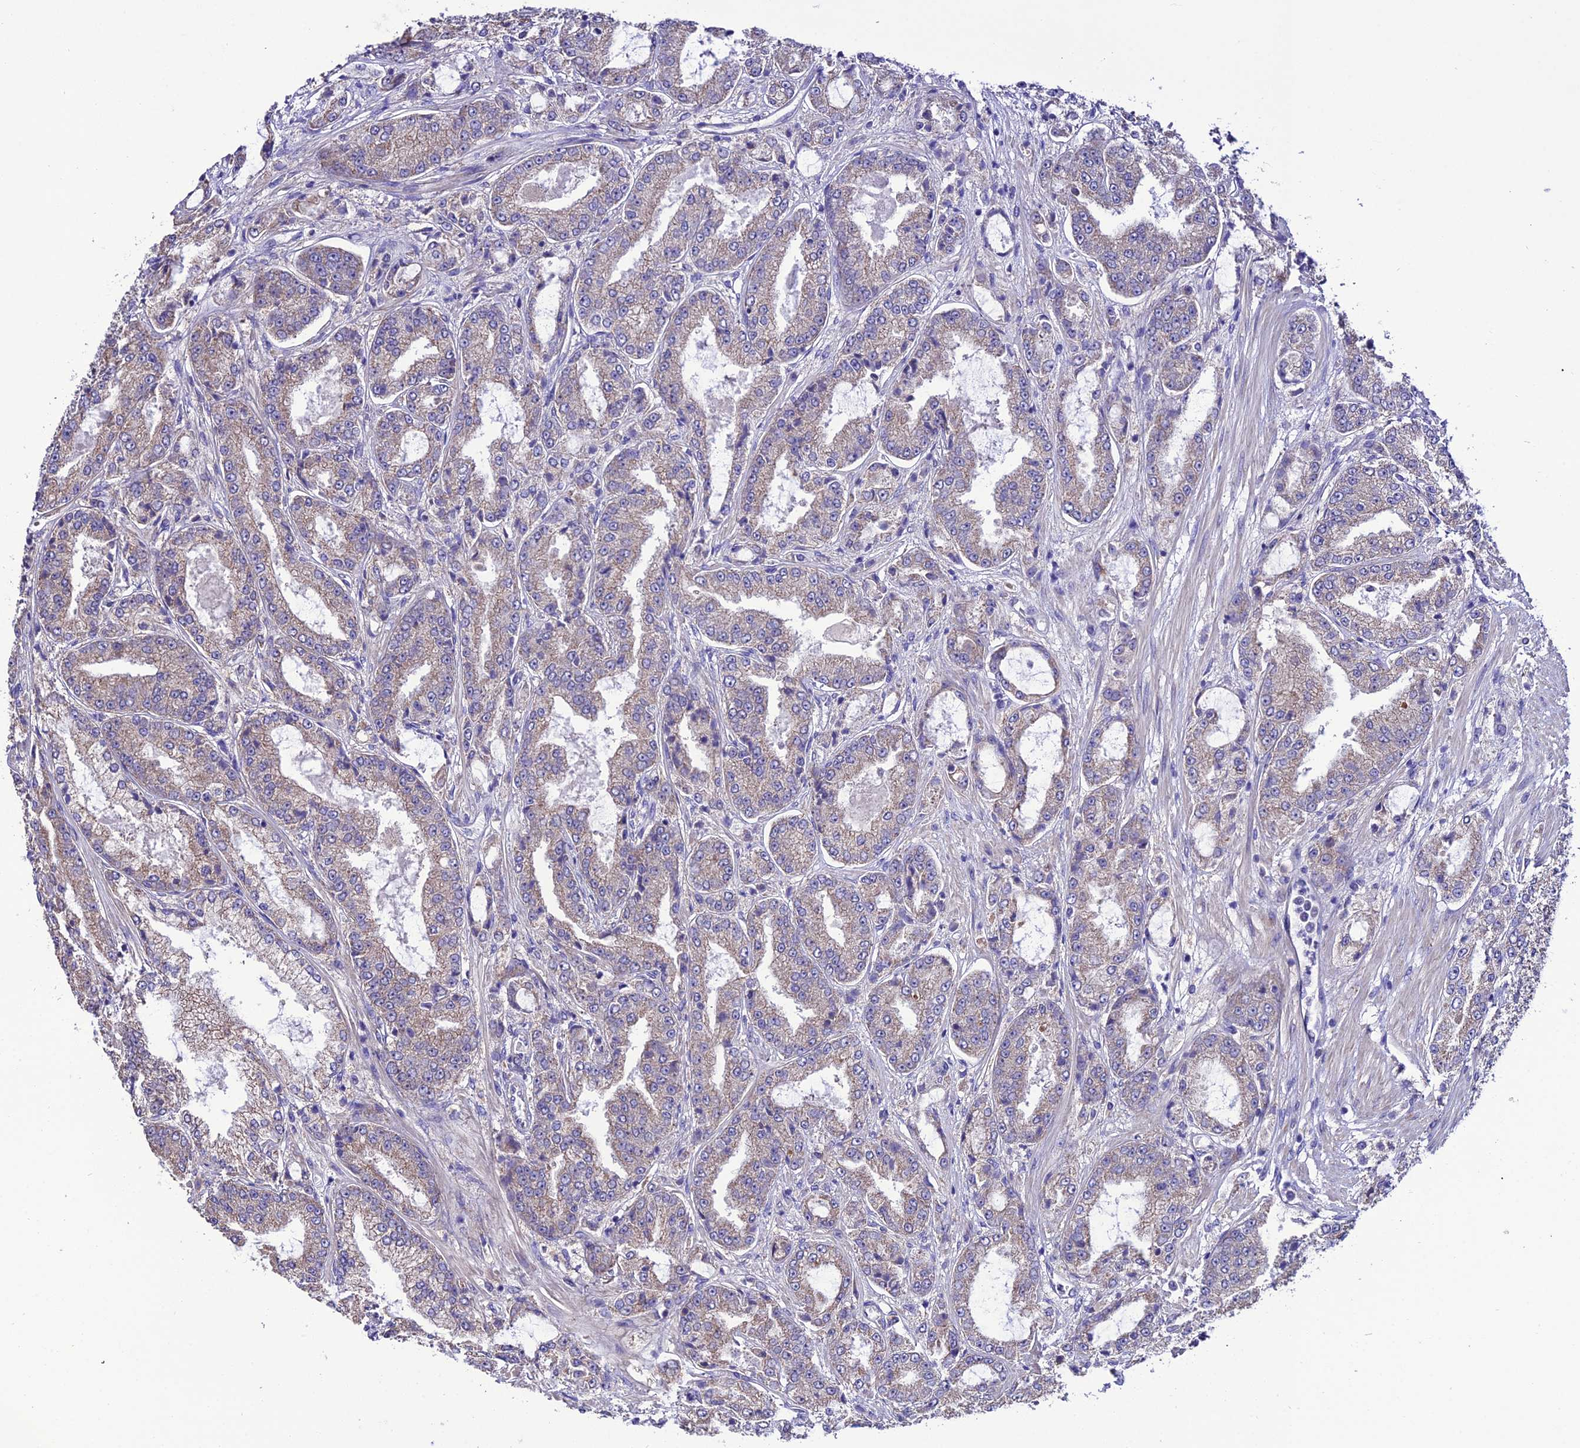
{"staining": {"intensity": "moderate", "quantity": "25%-75%", "location": "cytoplasmic/membranous"}, "tissue": "prostate cancer", "cell_type": "Tumor cells", "image_type": "cancer", "snomed": [{"axis": "morphology", "description": "Adenocarcinoma, High grade"}, {"axis": "topography", "description": "Prostate"}], "caption": "This is an image of immunohistochemistry staining of adenocarcinoma (high-grade) (prostate), which shows moderate positivity in the cytoplasmic/membranous of tumor cells.", "gene": "HOGA1", "patient": {"sex": "male", "age": 71}}